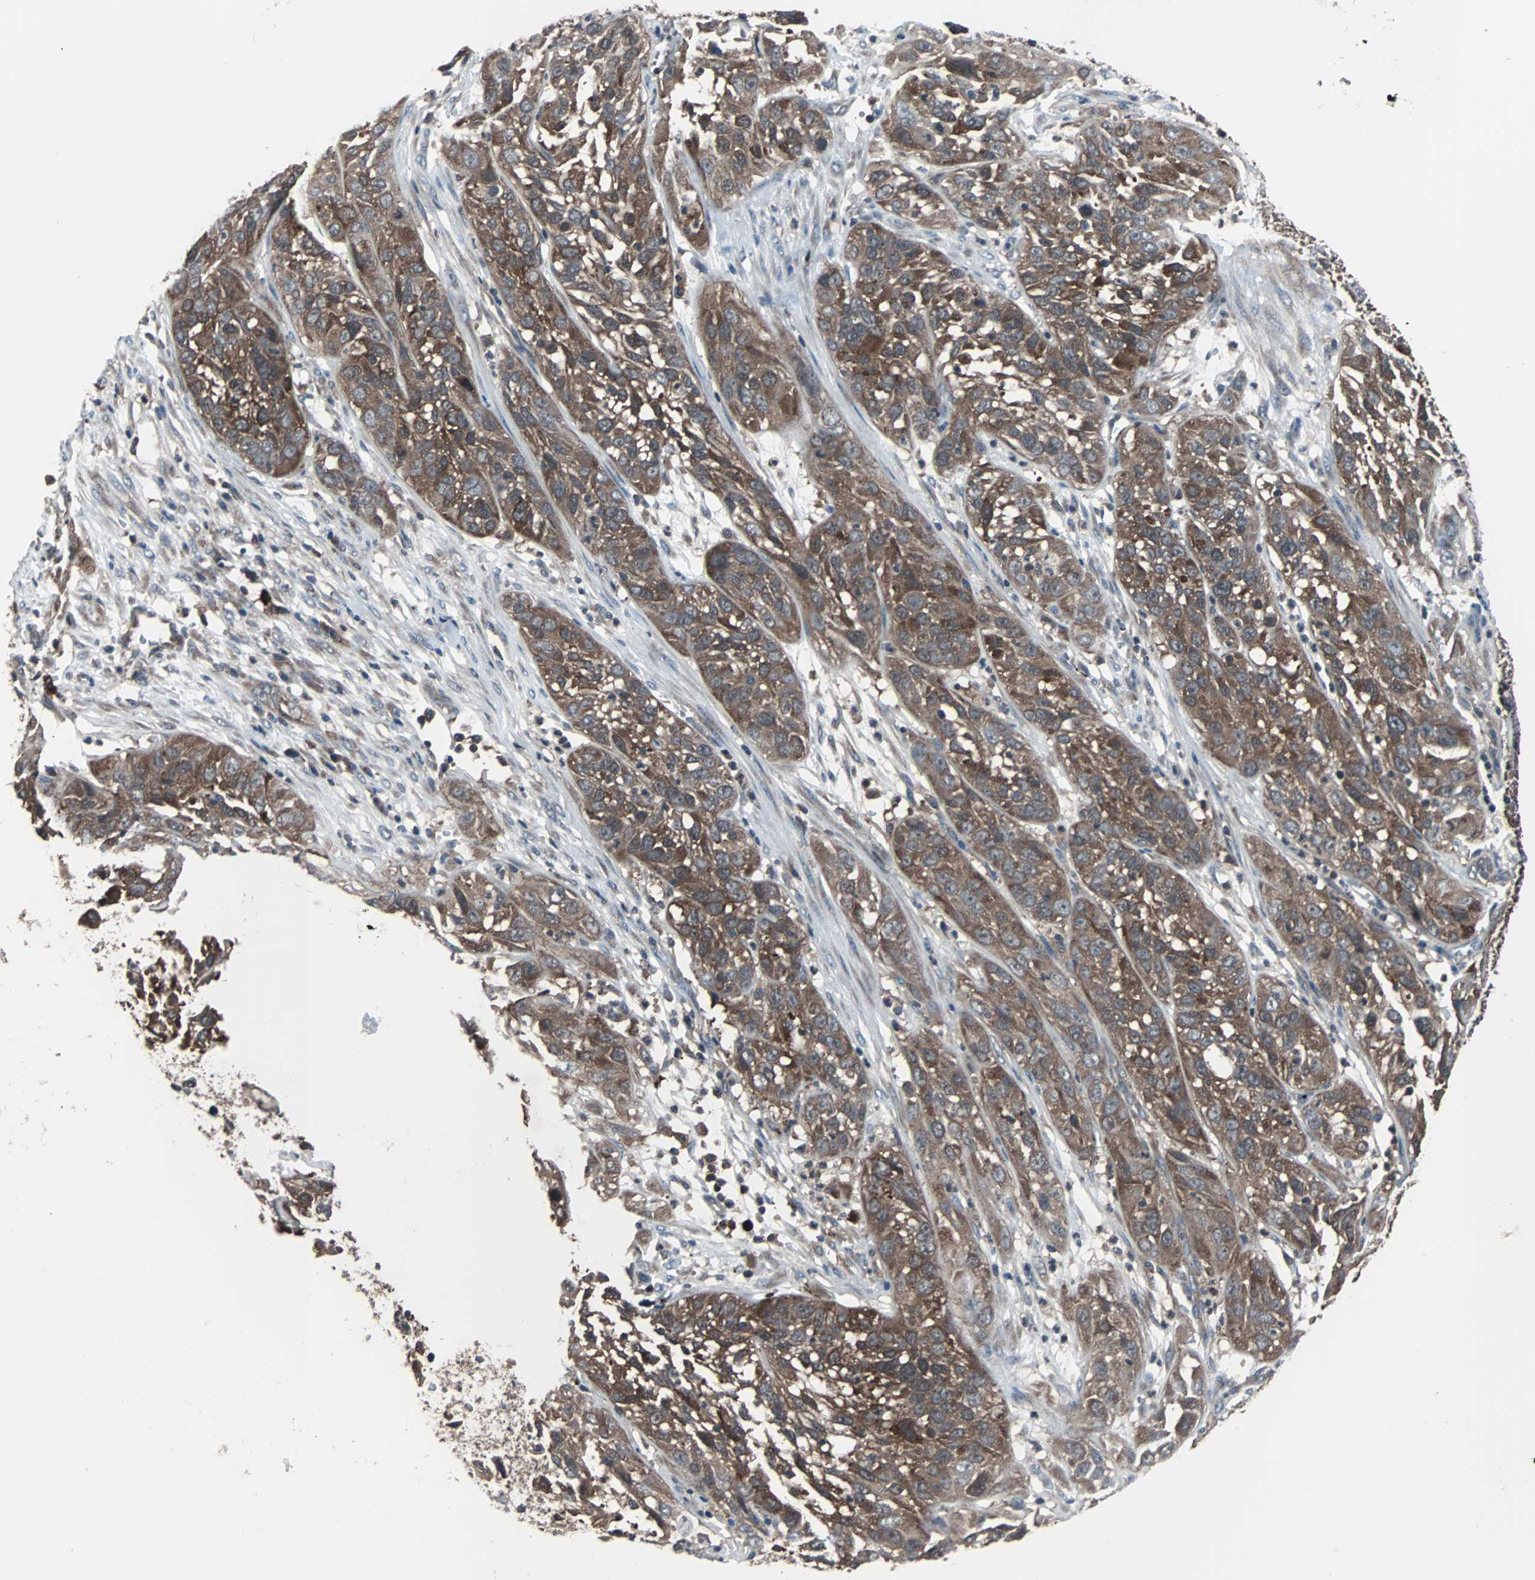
{"staining": {"intensity": "moderate", "quantity": ">75%", "location": "cytoplasmic/membranous"}, "tissue": "cervical cancer", "cell_type": "Tumor cells", "image_type": "cancer", "snomed": [{"axis": "morphology", "description": "Squamous cell carcinoma, NOS"}, {"axis": "topography", "description": "Cervix"}], "caption": "Immunohistochemical staining of human cervical cancer (squamous cell carcinoma) exhibits moderate cytoplasmic/membranous protein staining in about >75% of tumor cells. The staining was performed using DAB to visualize the protein expression in brown, while the nuclei were stained in blue with hematoxylin (Magnification: 20x).", "gene": "PAK1", "patient": {"sex": "female", "age": 32}}